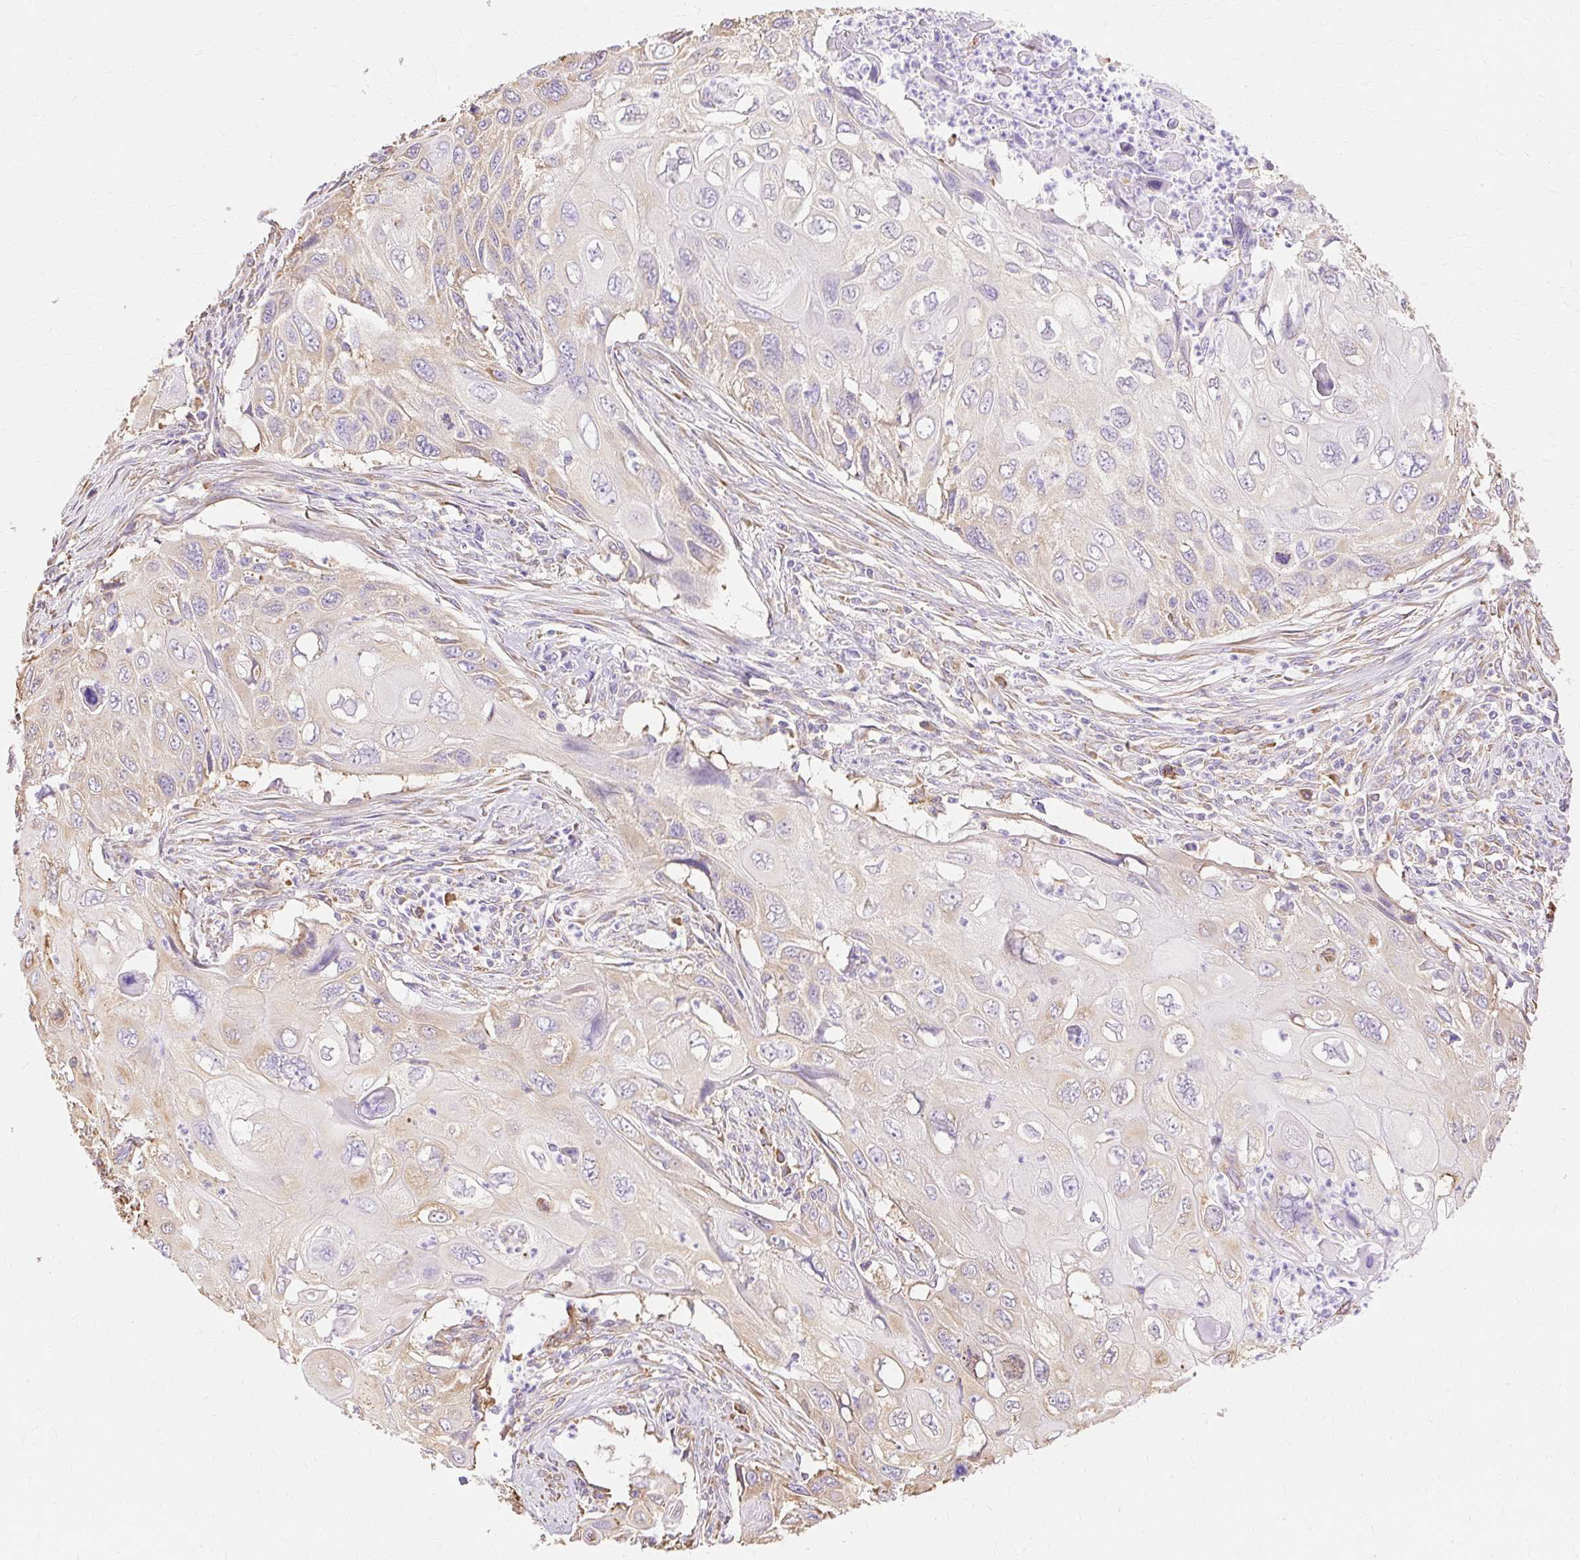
{"staining": {"intensity": "negative", "quantity": "none", "location": "none"}, "tissue": "cervical cancer", "cell_type": "Tumor cells", "image_type": "cancer", "snomed": [{"axis": "morphology", "description": "Squamous cell carcinoma, NOS"}, {"axis": "topography", "description": "Cervix"}], "caption": "Image shows no protein staining in tumor cells of cervical cancer (squamous cell carcinoma) tissue.", "gene": "RPS17", "patient": {"sex": "female", "age": 70}}